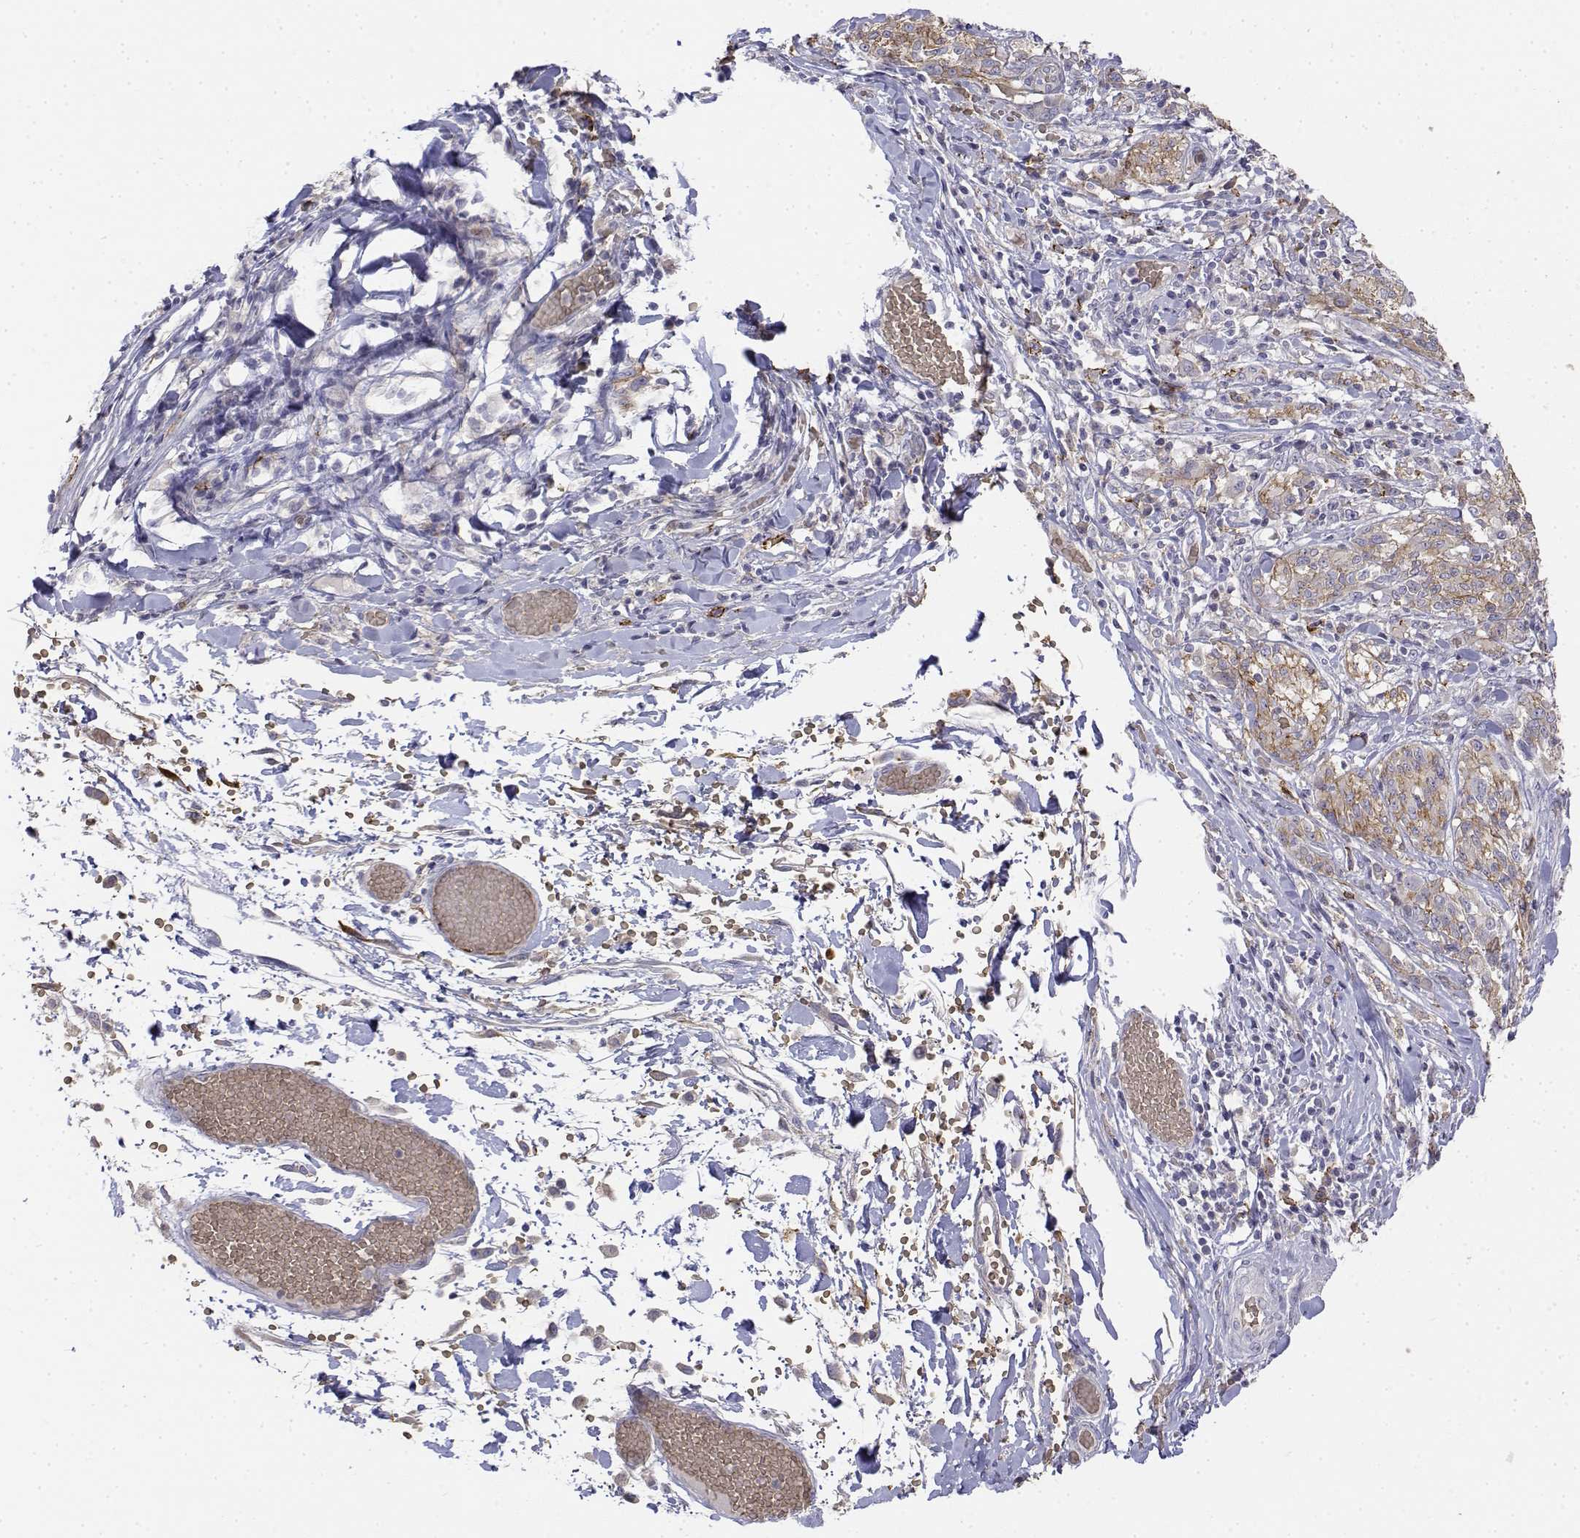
{"staining": {"intensity": "negative", "quantity": "none", "location": "none"}, "tissue": "melanoma", "cell_type": "Tumor cells", "image_type": "cancer", "snomed": [{"axis": "morphology", "description": "Malignant melanoma, NOS"}, {"axis": "topography", "description": "Skin"}], "caption": "The IHC micrograph has no significant positivity in tumor cells of melanoma tissue.", "gene": "CADM1", "patient": {"sex": "female", "age": 91}}